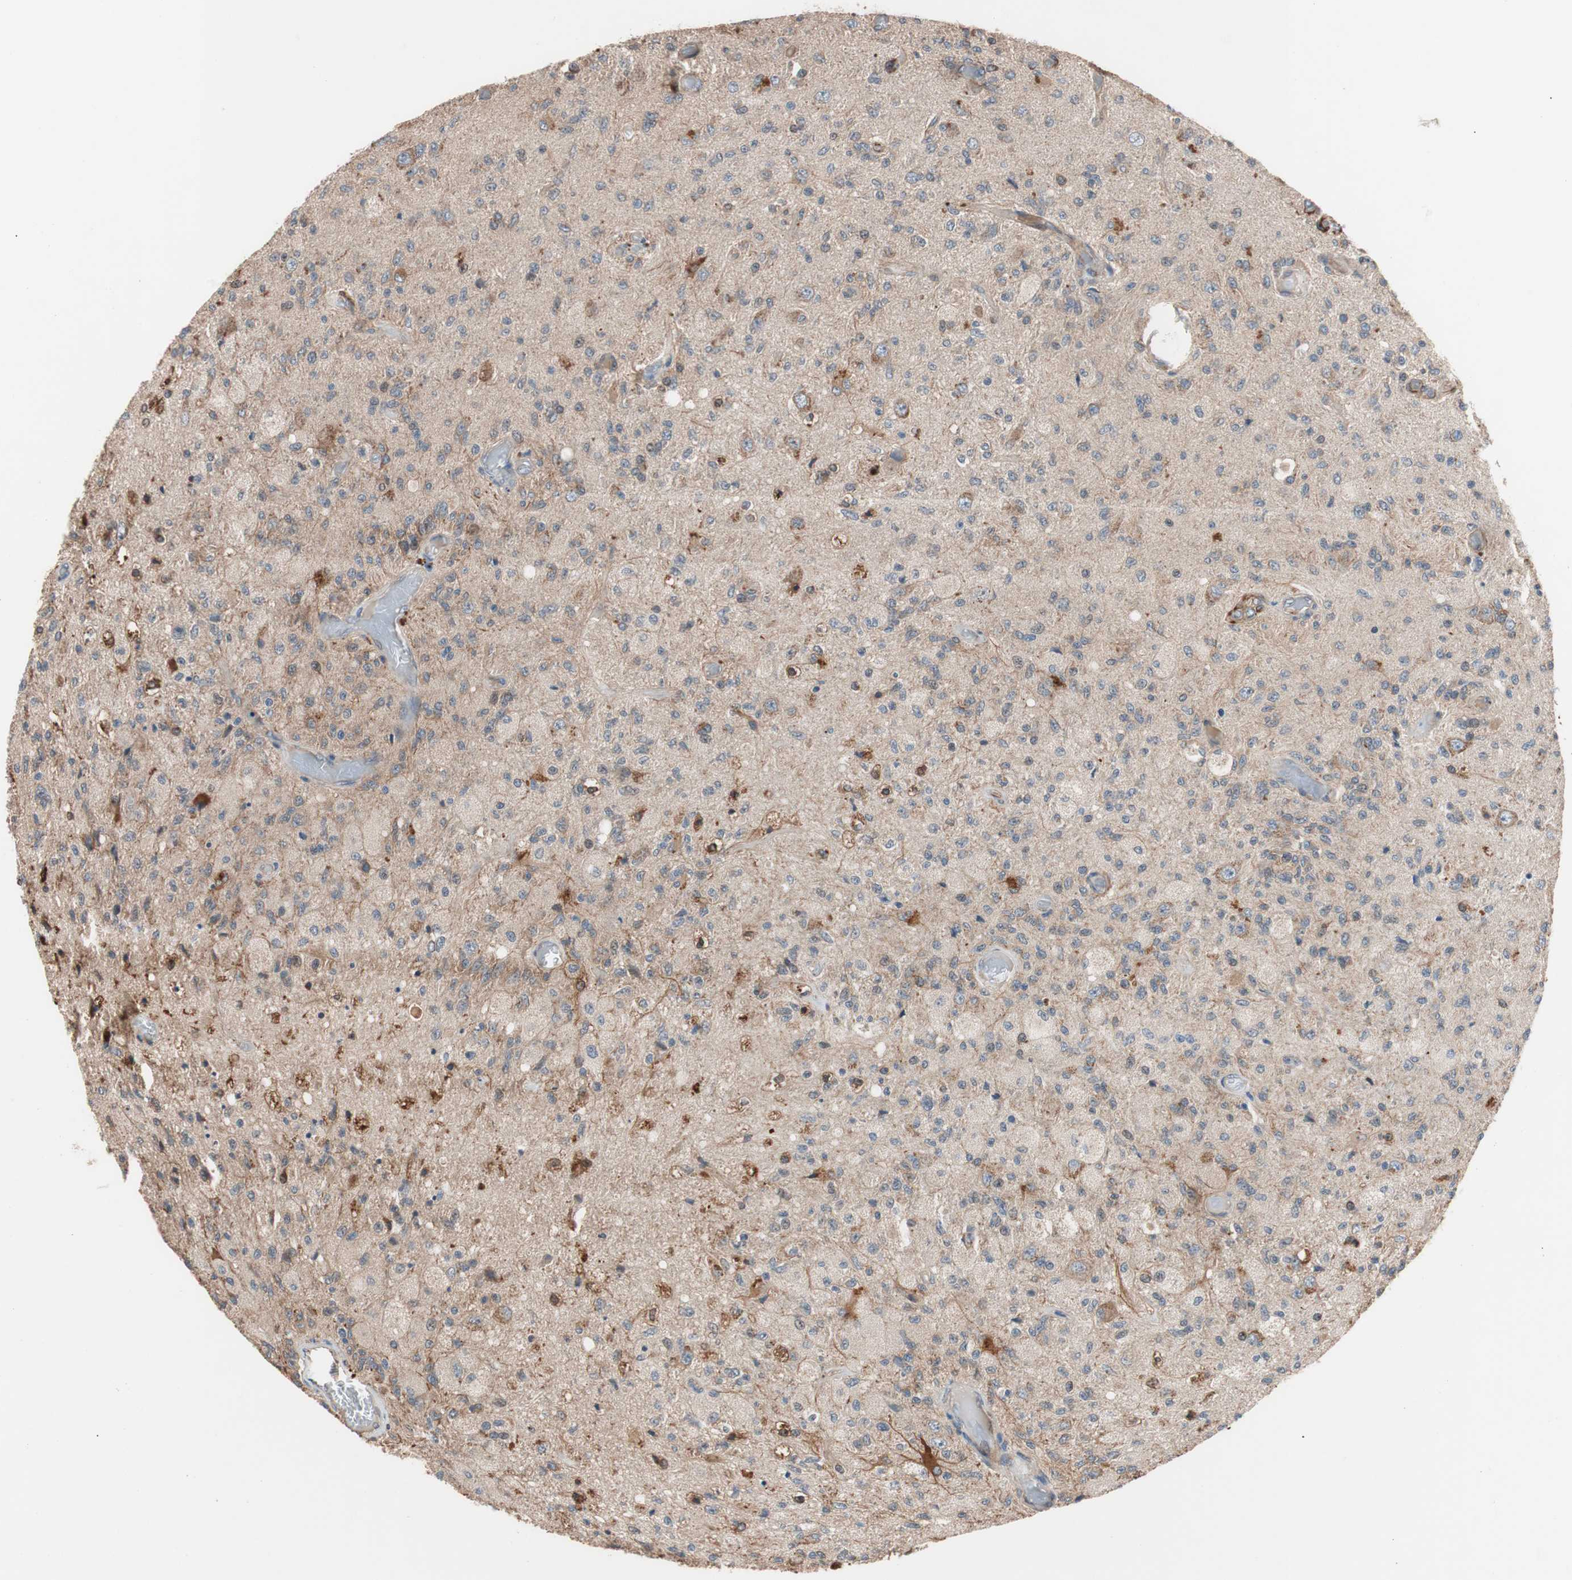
{"staining": {"intensity": "moderate", "quantity": ">75%", "location": "cytoplasmic/membranous"}, "tissue": "glioma", "cell_type": "Tumor cells", "image_type": "cancer", "snomed": [{"axis": "morphology", "description": "Normal tissue, NOS"}, {"axis": "morphology", "description": "Glioma, malignant, High grade"}, {"axis": "topography", "description": "Cerebral cortex"}], "caption": "A photomicrograph of human glioma stained for a protein shows moderate cytoplasmic/membranous brown staining in tumor cells.", "gene": "HMBS", "patient": {"sex": "male", "age": 77}}